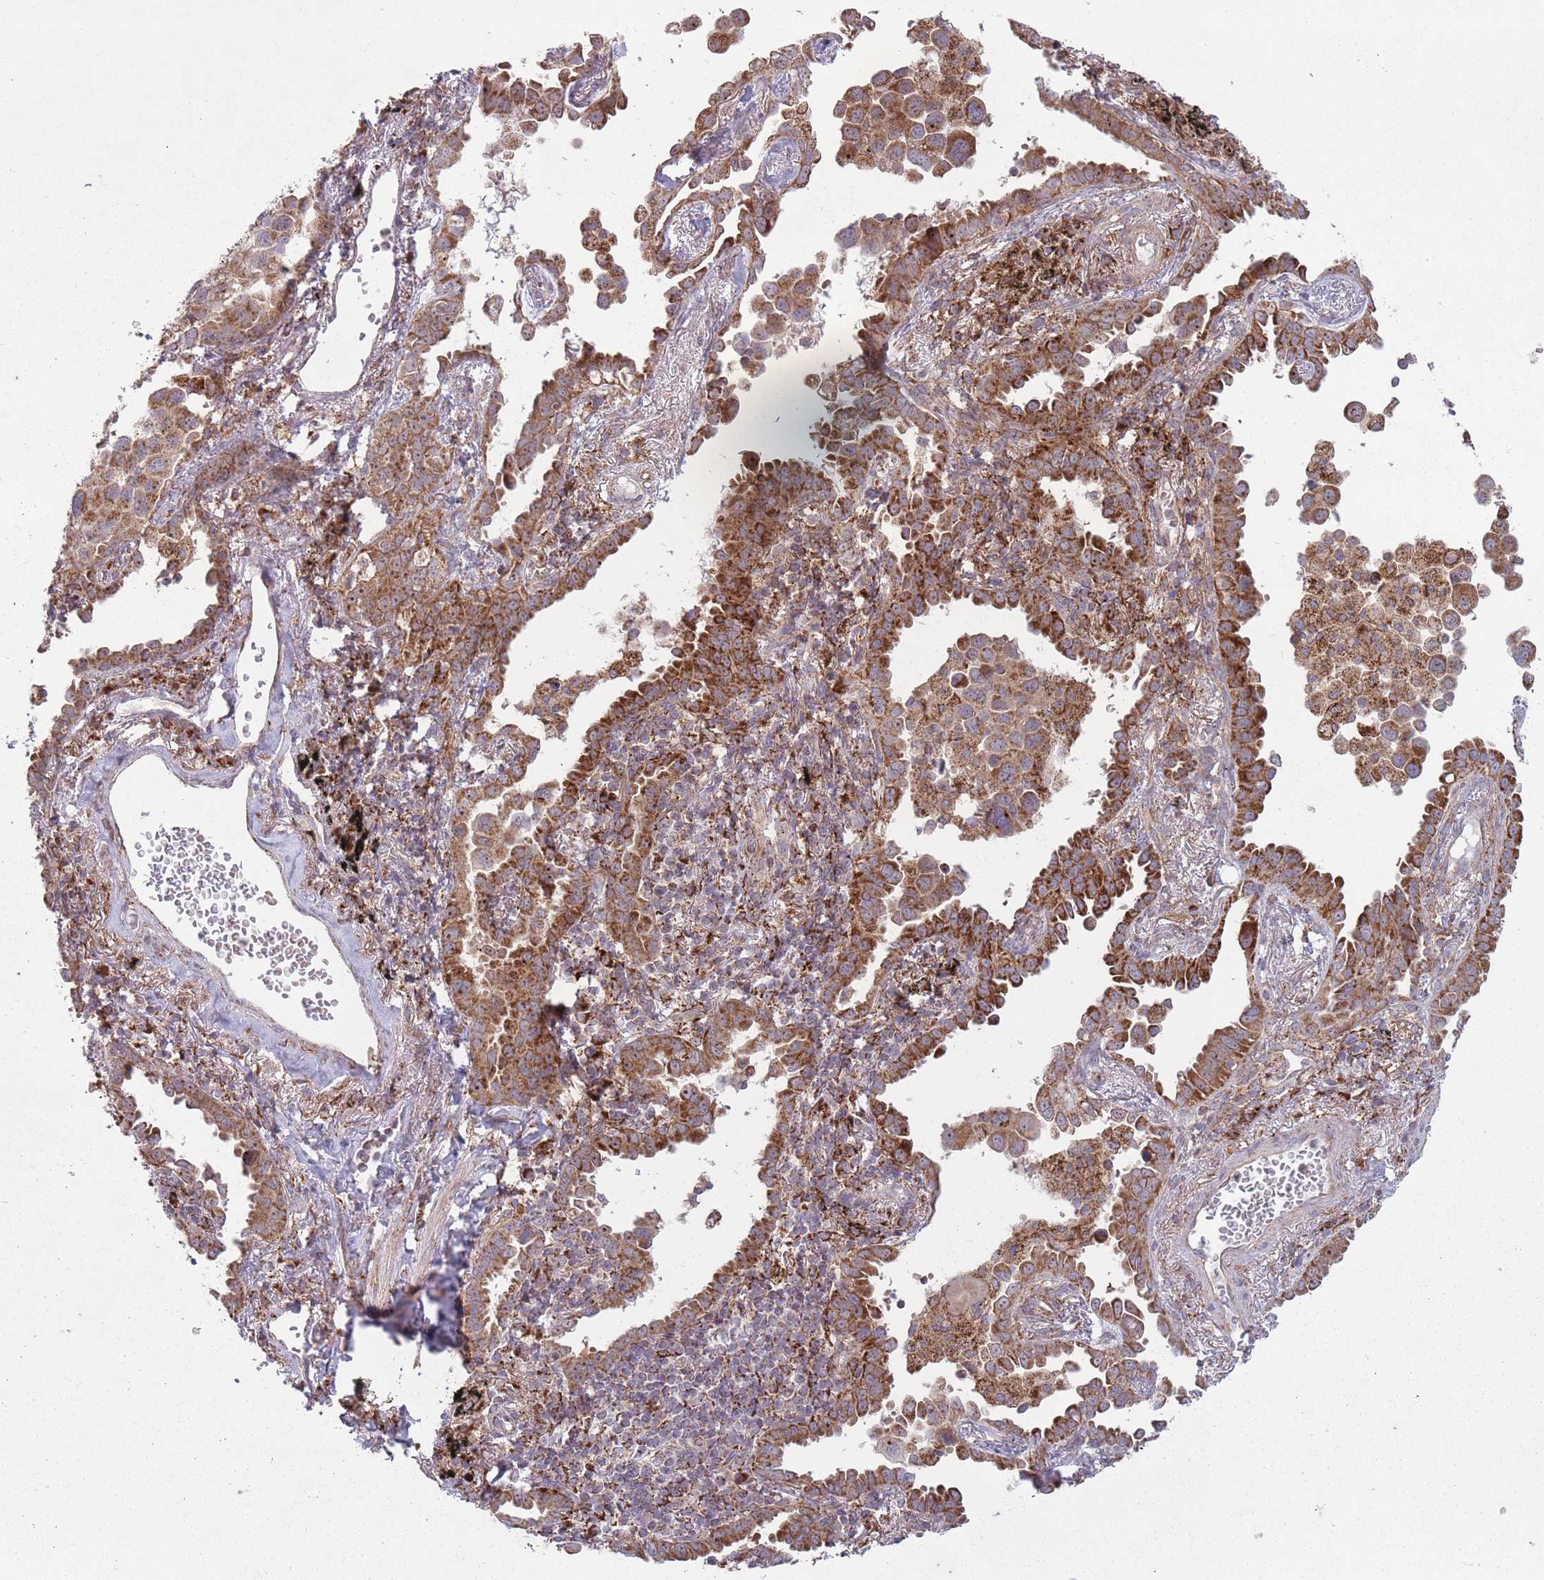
{"staining": {"intensity": "strong", "quantity": ">75%", "location": "cytoplasmic/membranous"}, "tissue": "lung cancer", "cell_type": "Tumor cells", "image_type": "cancer", "snomed": [{"axis": "morphology", "description": "Adenocarcinoma, NOS"}, {"axis": "topography", "description": "Lung"}], "caption": "Strong cytoplasmic/membranous protein staining is identified in approximately >75% of tumor cells in lung cancer (adenocarcinoma).", "gene": "OR10Q1", "patient": {"sex": "male", "age": 67}}